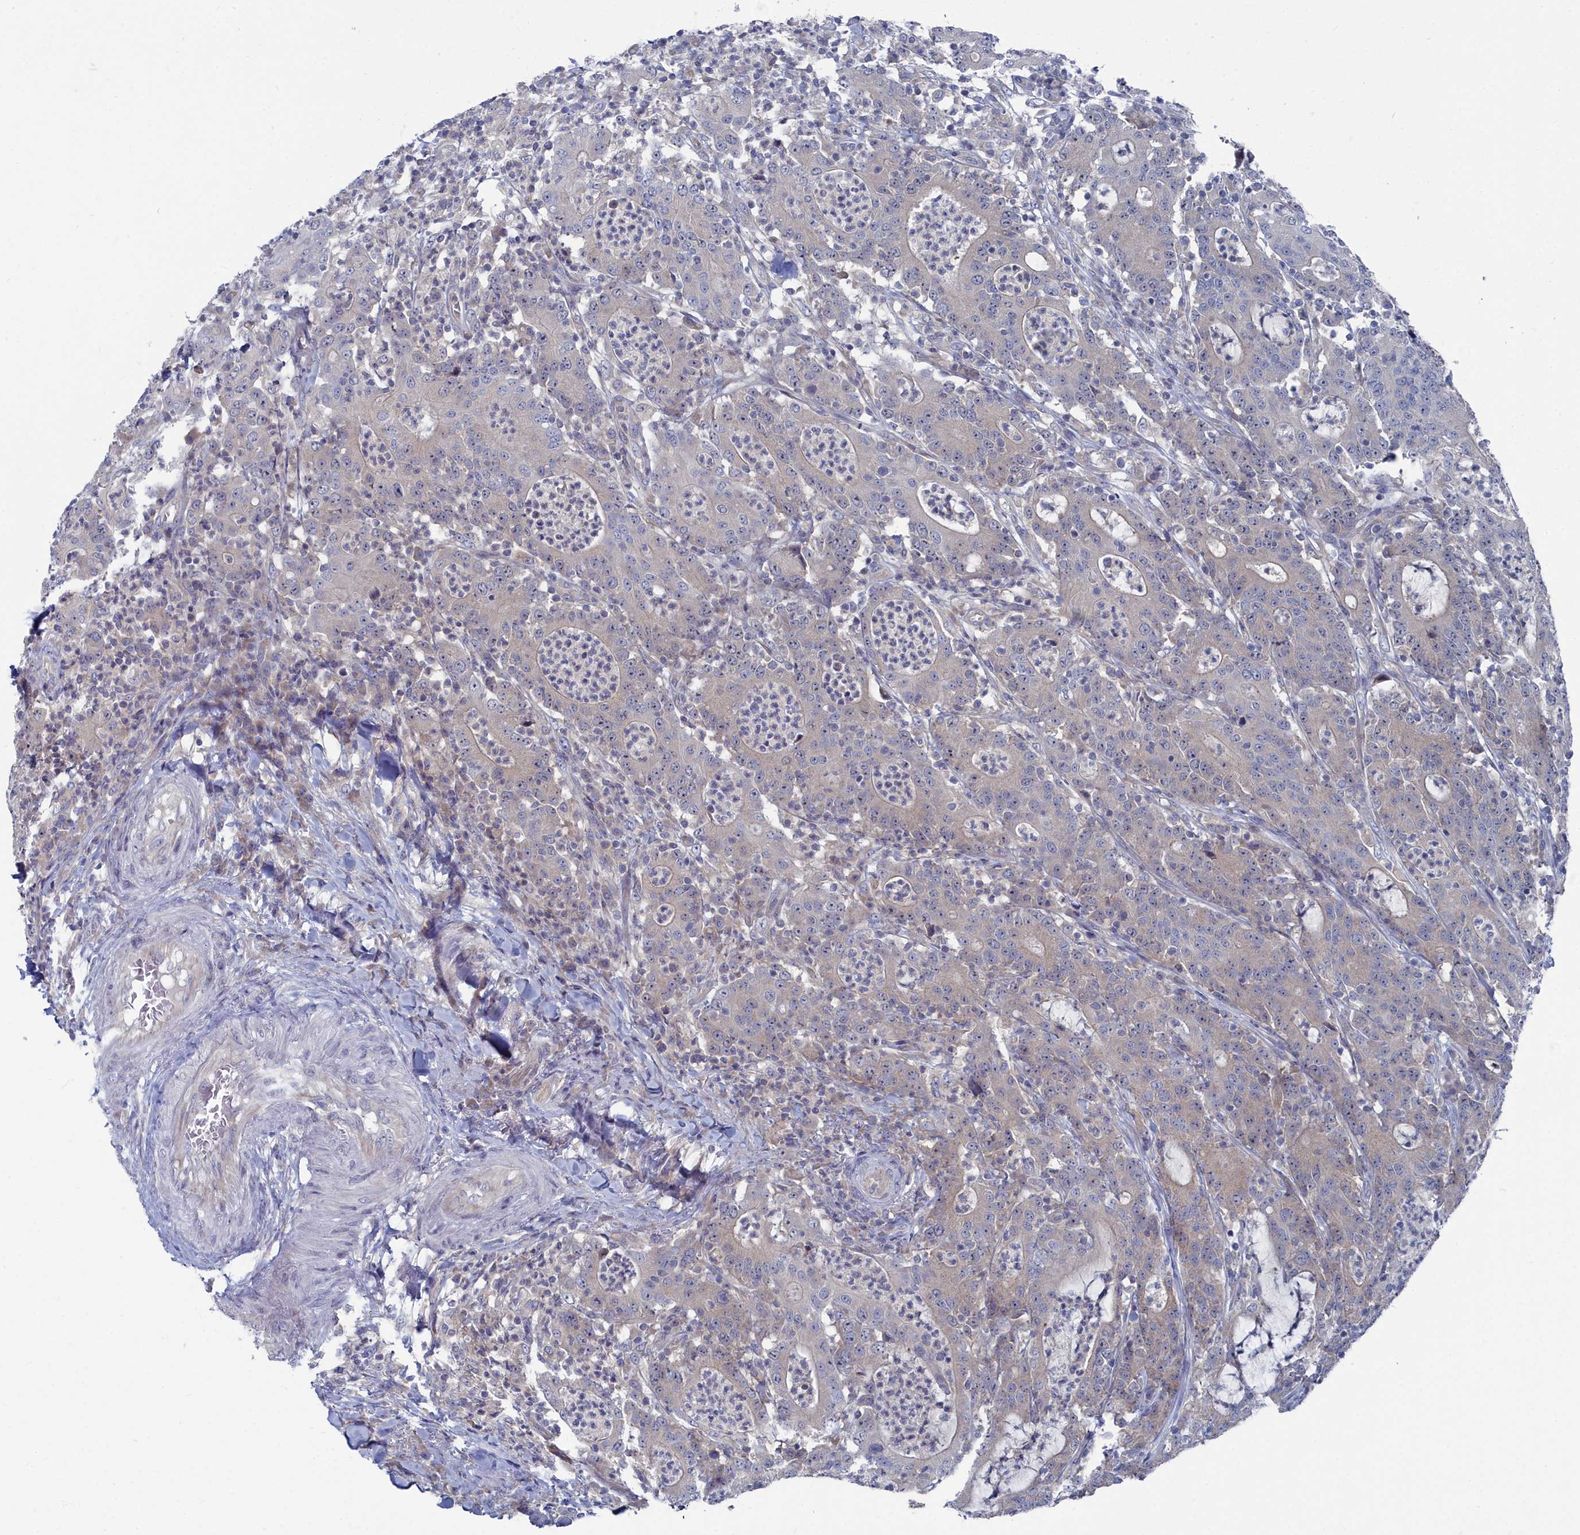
{"staining": {"intensity": "negative", "quantity": "none", "location": "none"}, "tissue": "colorectal cancer", "cell_type": "Tumor cells", "image_type": "cancer", "snomed": [{"axis": "morphology", "description": "Adenocarcinoma, NOS"}, {"axis": "topography", "description": "Colon"}], "caption": "An IHC histopathology image of colorectal adenocarcinoma is shown. There is no staining in tumor cells of colorectal adenocarcinoma.", "gene": "CCDC149", "patient": {"sex": "male", "age": 83}}